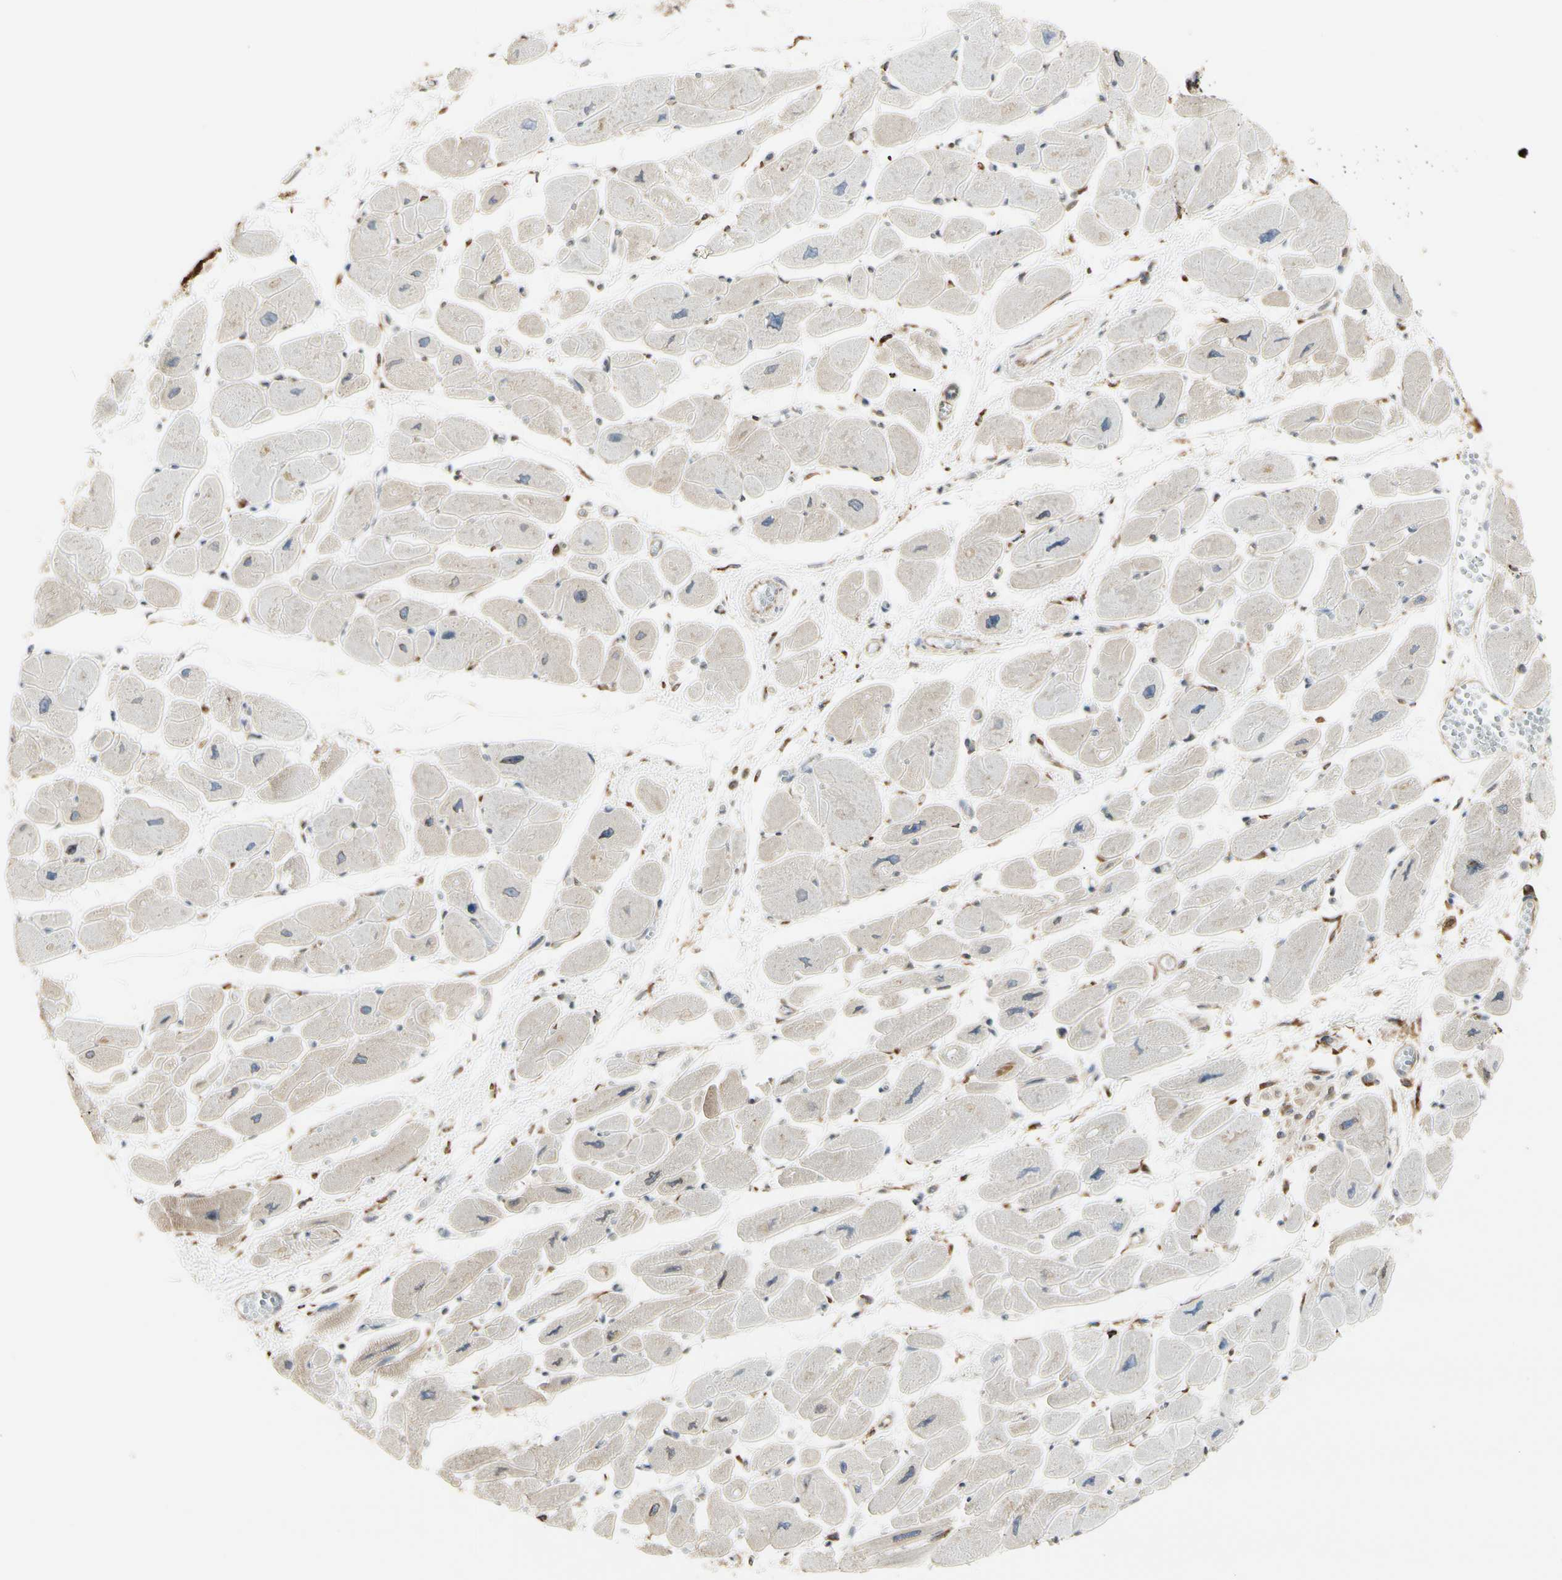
{"staining": {"intensity": "moderate", "quantity": "25%-75%", "location": "cytoplasmic/membranous,nuclear"}, "tissue": "heart muscle", "cell_type": "Cardiomyocytes", "image_type": "normal", "snomed": [{"axis": "morphology", "description": "Normal tissue, NOS"}, {"axis": "topography", "description": "Heart"}], "caption": "A histopathology image of human heart muscle stained for a protein shows moderate cytoplasmic/membranous,nuclear brown staining in cardiomyocytes. Using DAB (3,3'-diaminobenzidine) (brown) and hematoxylin (blue) stains, captured at high magnification using brightfield microscopy.", "gene": "HSP90B1", "patient": {"sex": "female", "age": 54}}